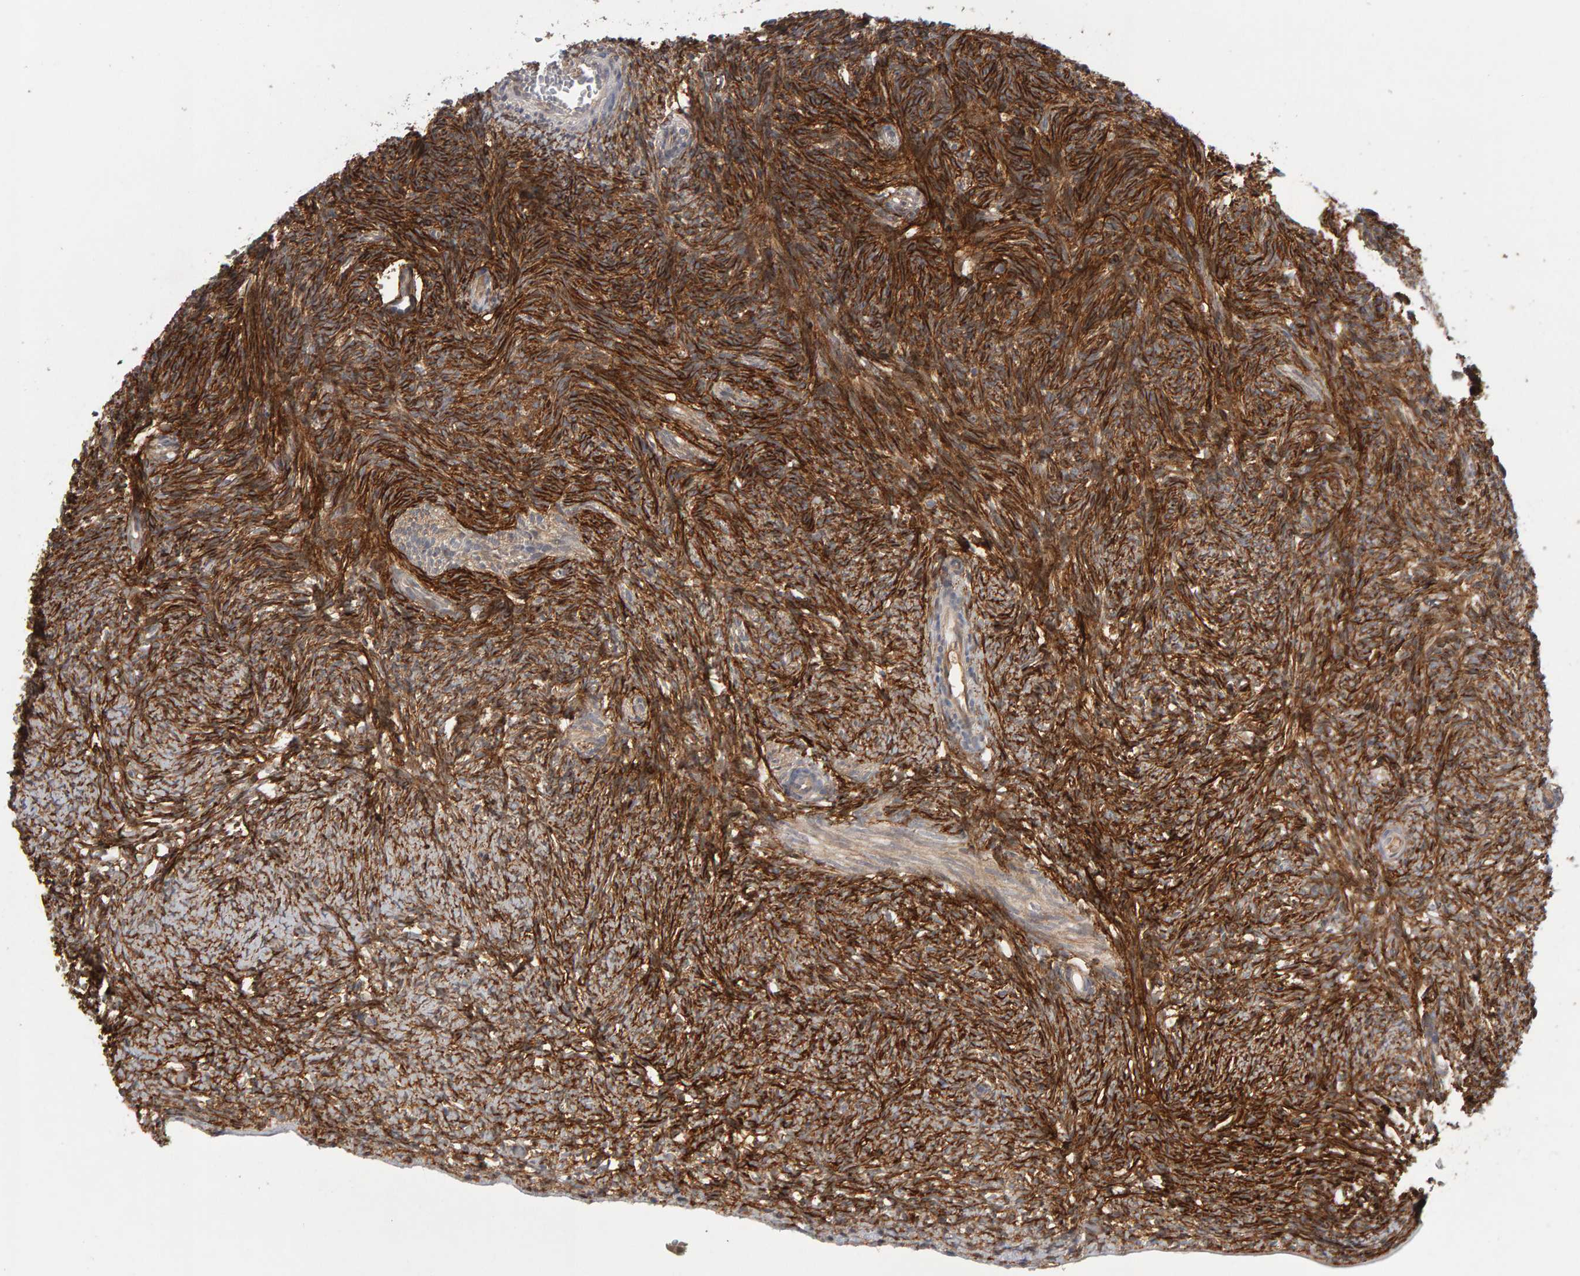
{"staining": {"intensity": "strong", "quantity": ">75%", "location": "cytoplasmic/membranous"}, "tissue": "ovary", "cell_type": "Ovarian stroma cells", "image_type": "normal", "snomed": [{"axis": "morphology", "description": "Normal tissue, NOS"}, {"axis": "topography", "description": "Ovary"}], "caption": "Protein analysis of normal ovary exhibits strong cytoplasmic/membranous staining in approximately >75% of ovarian stroma cells.", "gene": "CDCA5", "patient": {"sex": "female", "age": 34}}